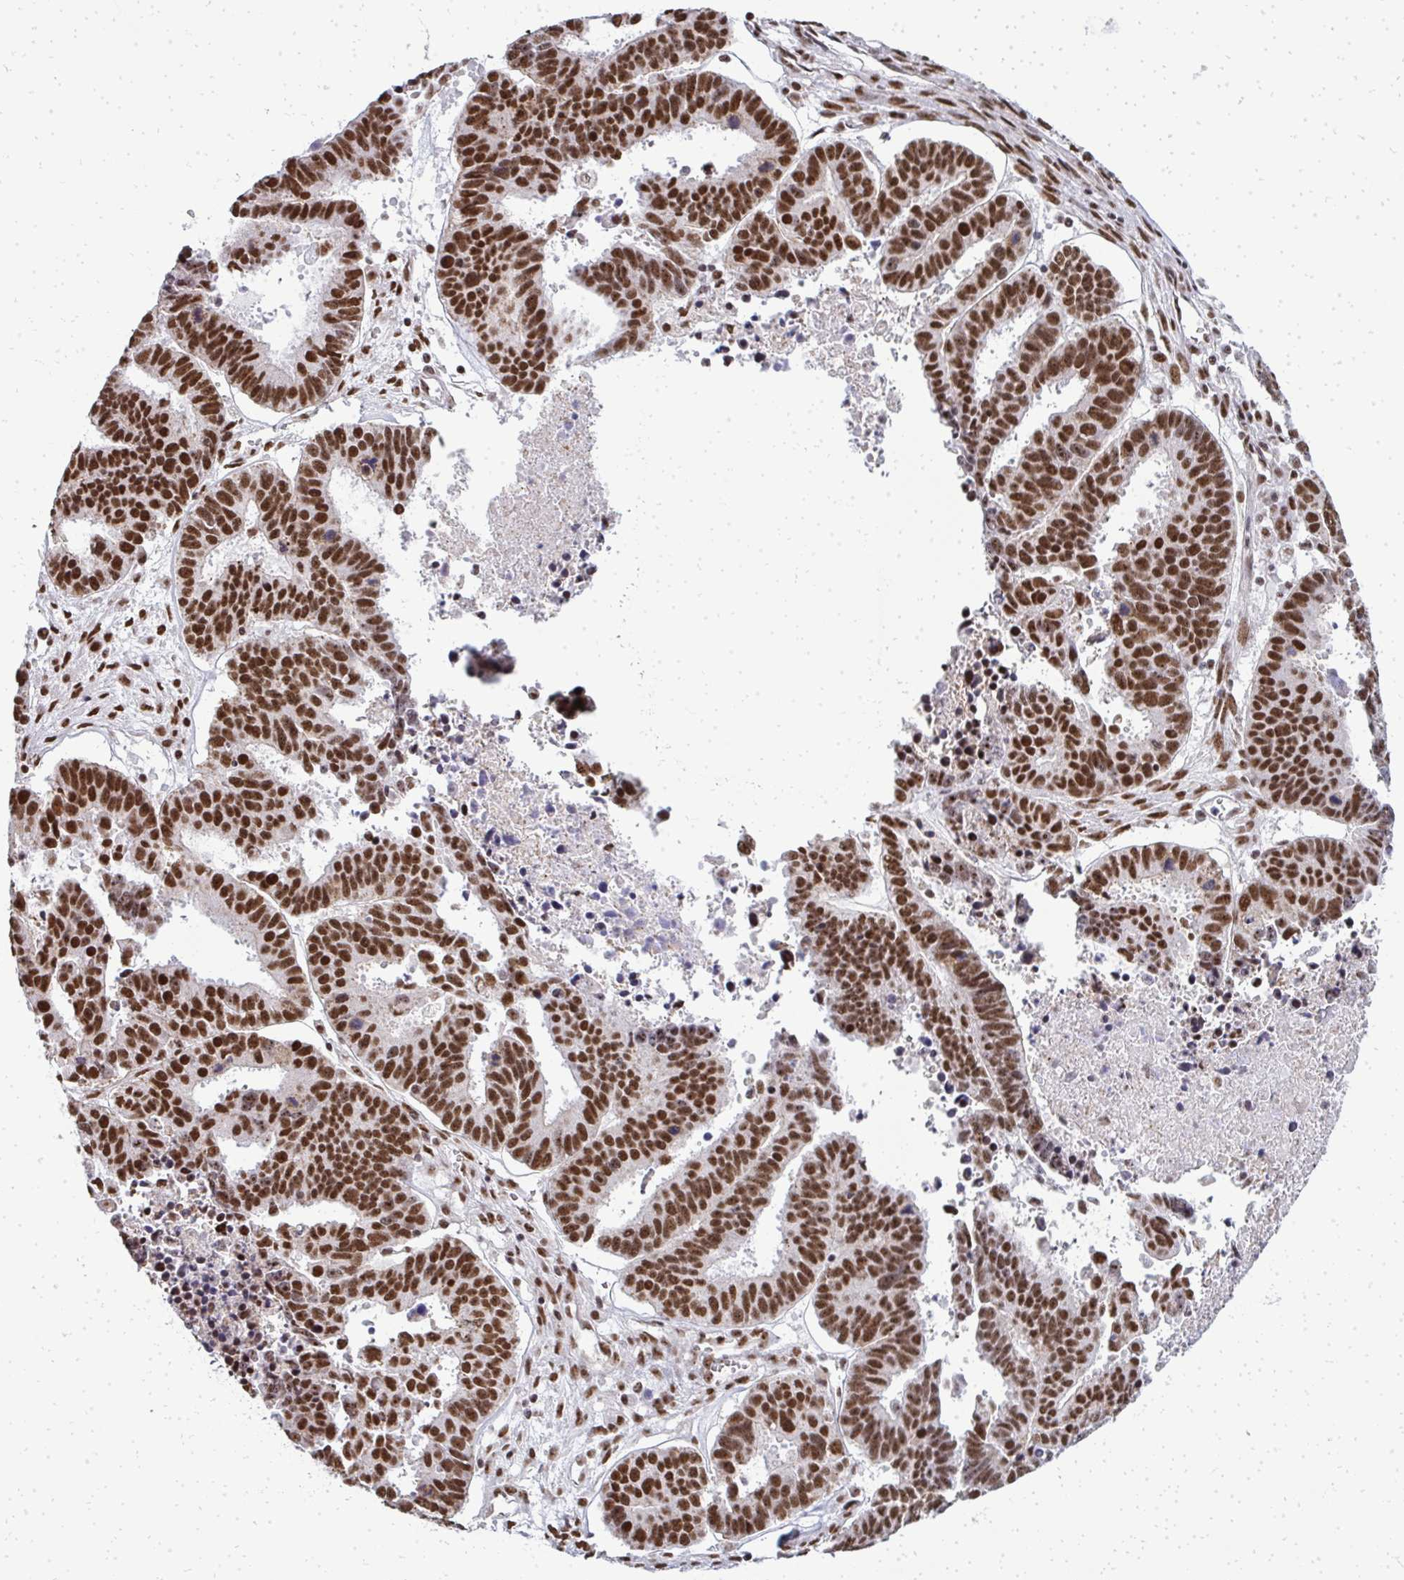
{"staining": {"intensity": "strong", "quantity": ">75%", "location": "nuclear"}, "tissue": "ovarian cancer", "cell_type": "Tumor cells", "image_type": "cancer", "snomed": [{"axis": "morphology", "description": "Carcinoma, endometroid"}, {"axis": "morphology", "description": "Cystadenocarcinoma, serous, NOS"}, {"axis": "topography", "description": "Ovary"}], "caption": "Immunohistochemistry histopathology image of neoplastic tissue: human endometroid carcinoma (ovarian) stained using immunohistochemistry (IHC) reveals high levels of strong protein expression localized specifically in the nuclear of tumor cells, appearing as a nuclear brown color.", "gene": "SIRT7", "patient": {"sex": "female", "age": 45}}